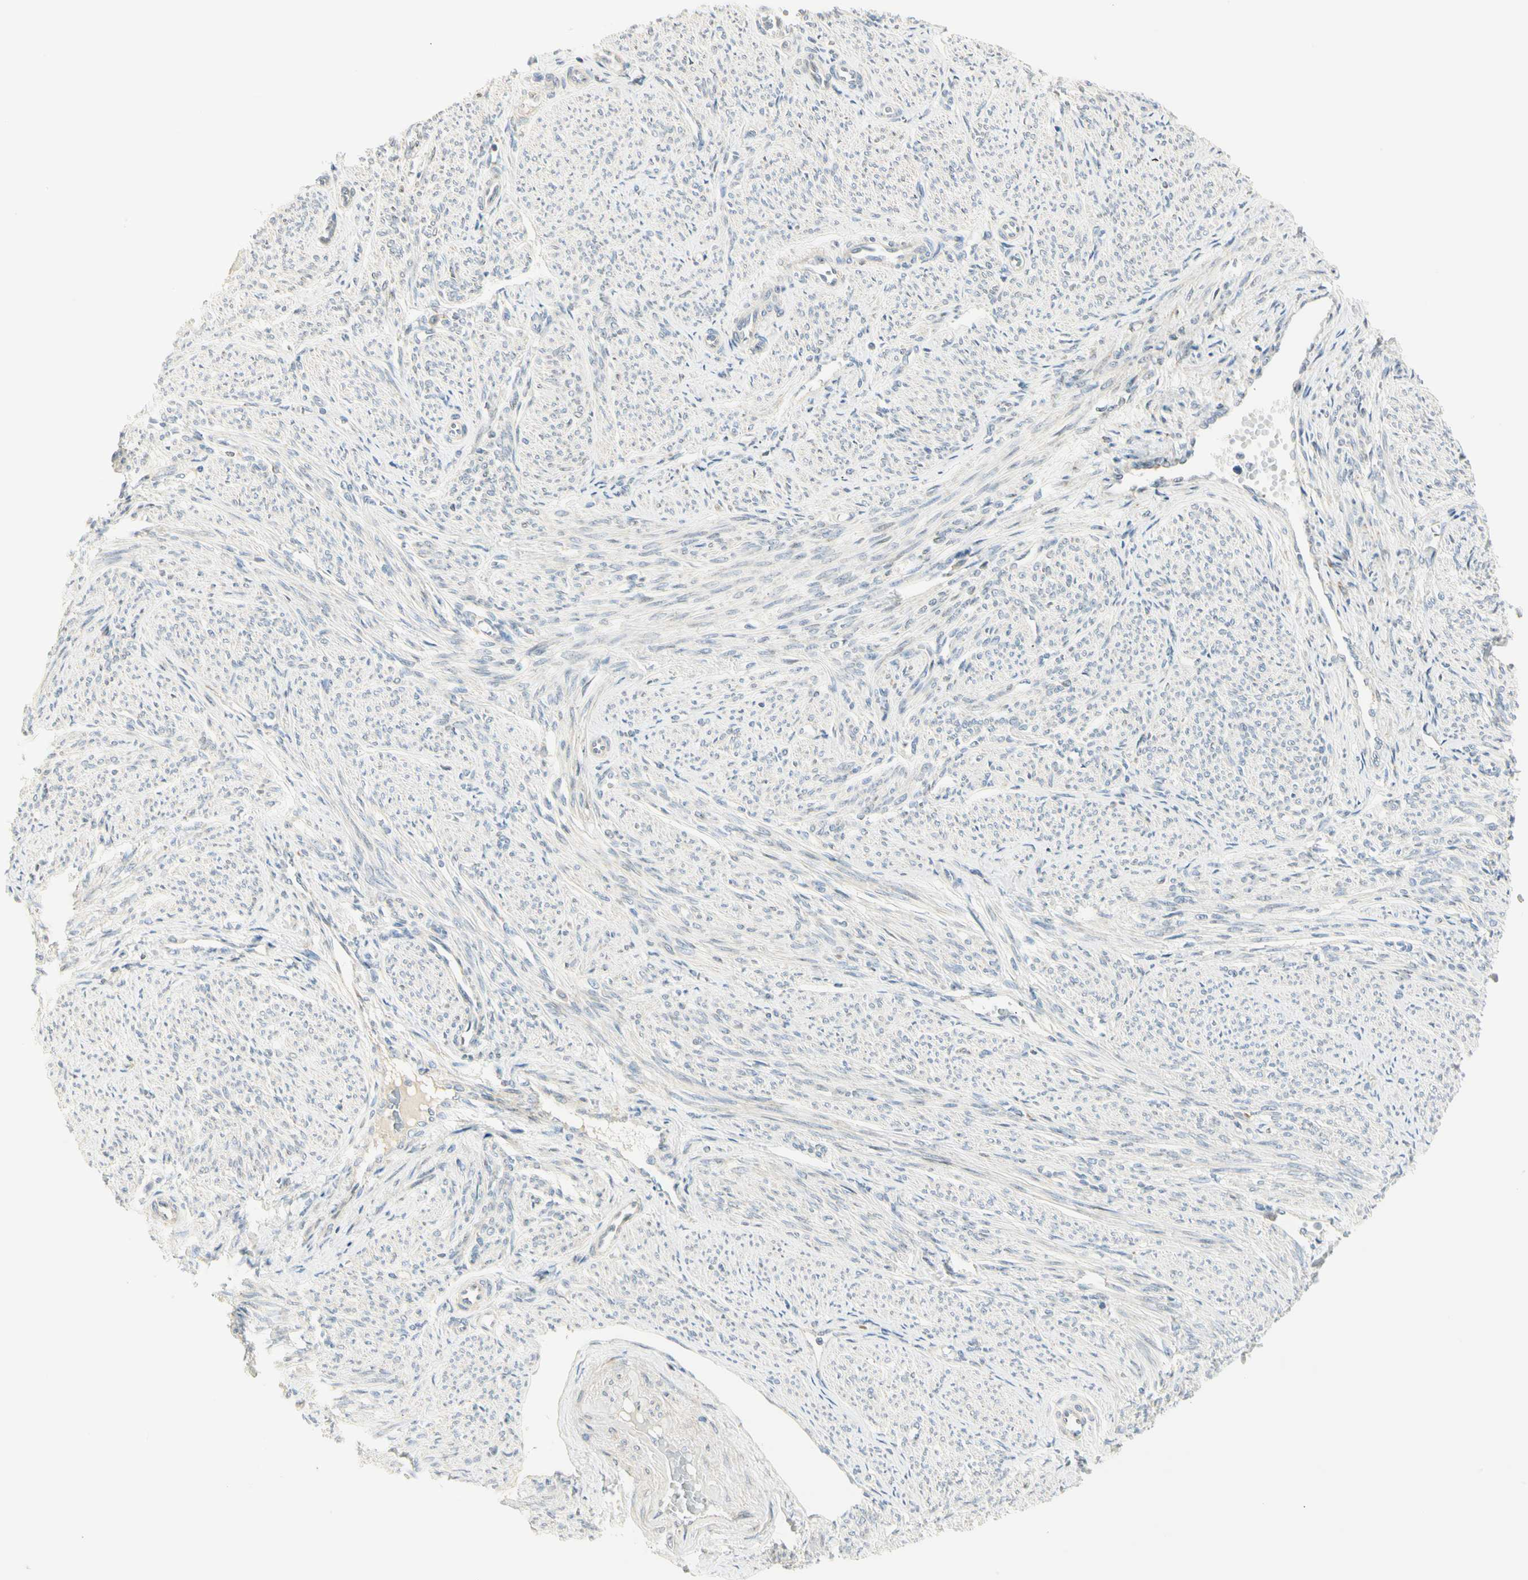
{"staining": {"intensity": "weak", "quantity": "25%-75%", "location": "cytoplasmic/membranous"}, "tissue": "smooth muscle", "cell_type": "Smooth muscle cells", "image_type": "normal", "snomed": [{"axis": "morphology", "description": "Normal tissue, NOS"}, {"axis": "topography", "description": "Smooth muscle"}], "caption": "IHC (DAB (3,3'-diaminobenzidine)) staining of unremarkable human smooth muscle demonstrates weak cytoplasmic/membranous protein expression in about 25%-75% of smooth muscle cells.", "gene": "TNFSF11", "patient": {"sex": "female", "age": 65}}